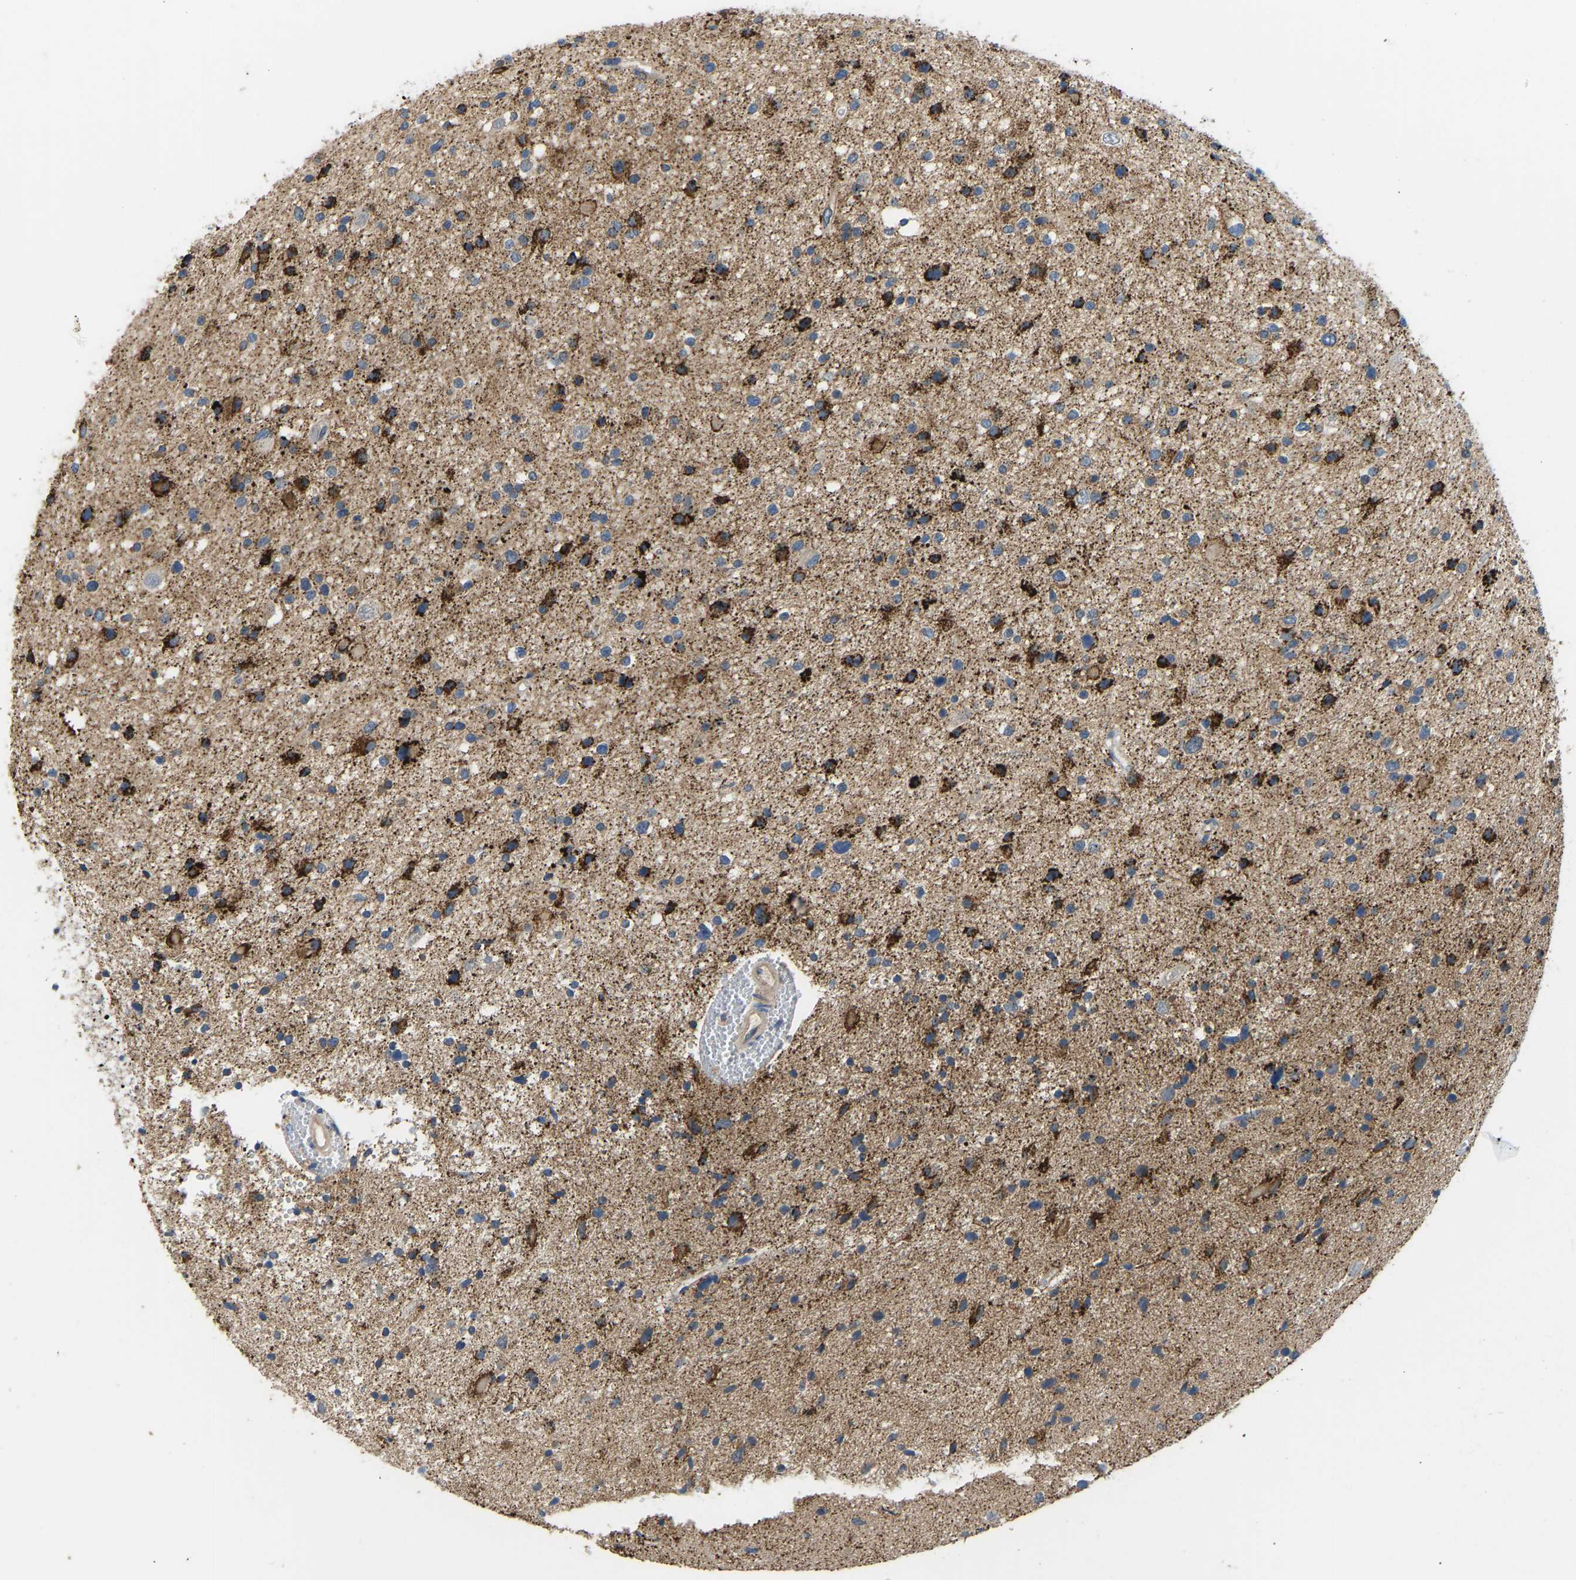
{"staining": {"intensity": "strong", "quantity": "25%-75%", "location": "cytoplasmic/membranous"}, "tissue": "glioma", "cell_type": "Tumor cells", "image_type": "cancer", "snomed": [{"axis": "morphology", "description": "Glioma, malignant, High grade"}, {"axis": "topography", "description": "Brain"}], "caption": "Tumor cells exhibit high levels of strong cytoplasmic/membranous expression in approximately 25%-75% of cells in human malignant glioma (high-grade).", "gene": "RBP1", "patient": {"sex": "male", "age": 33}}